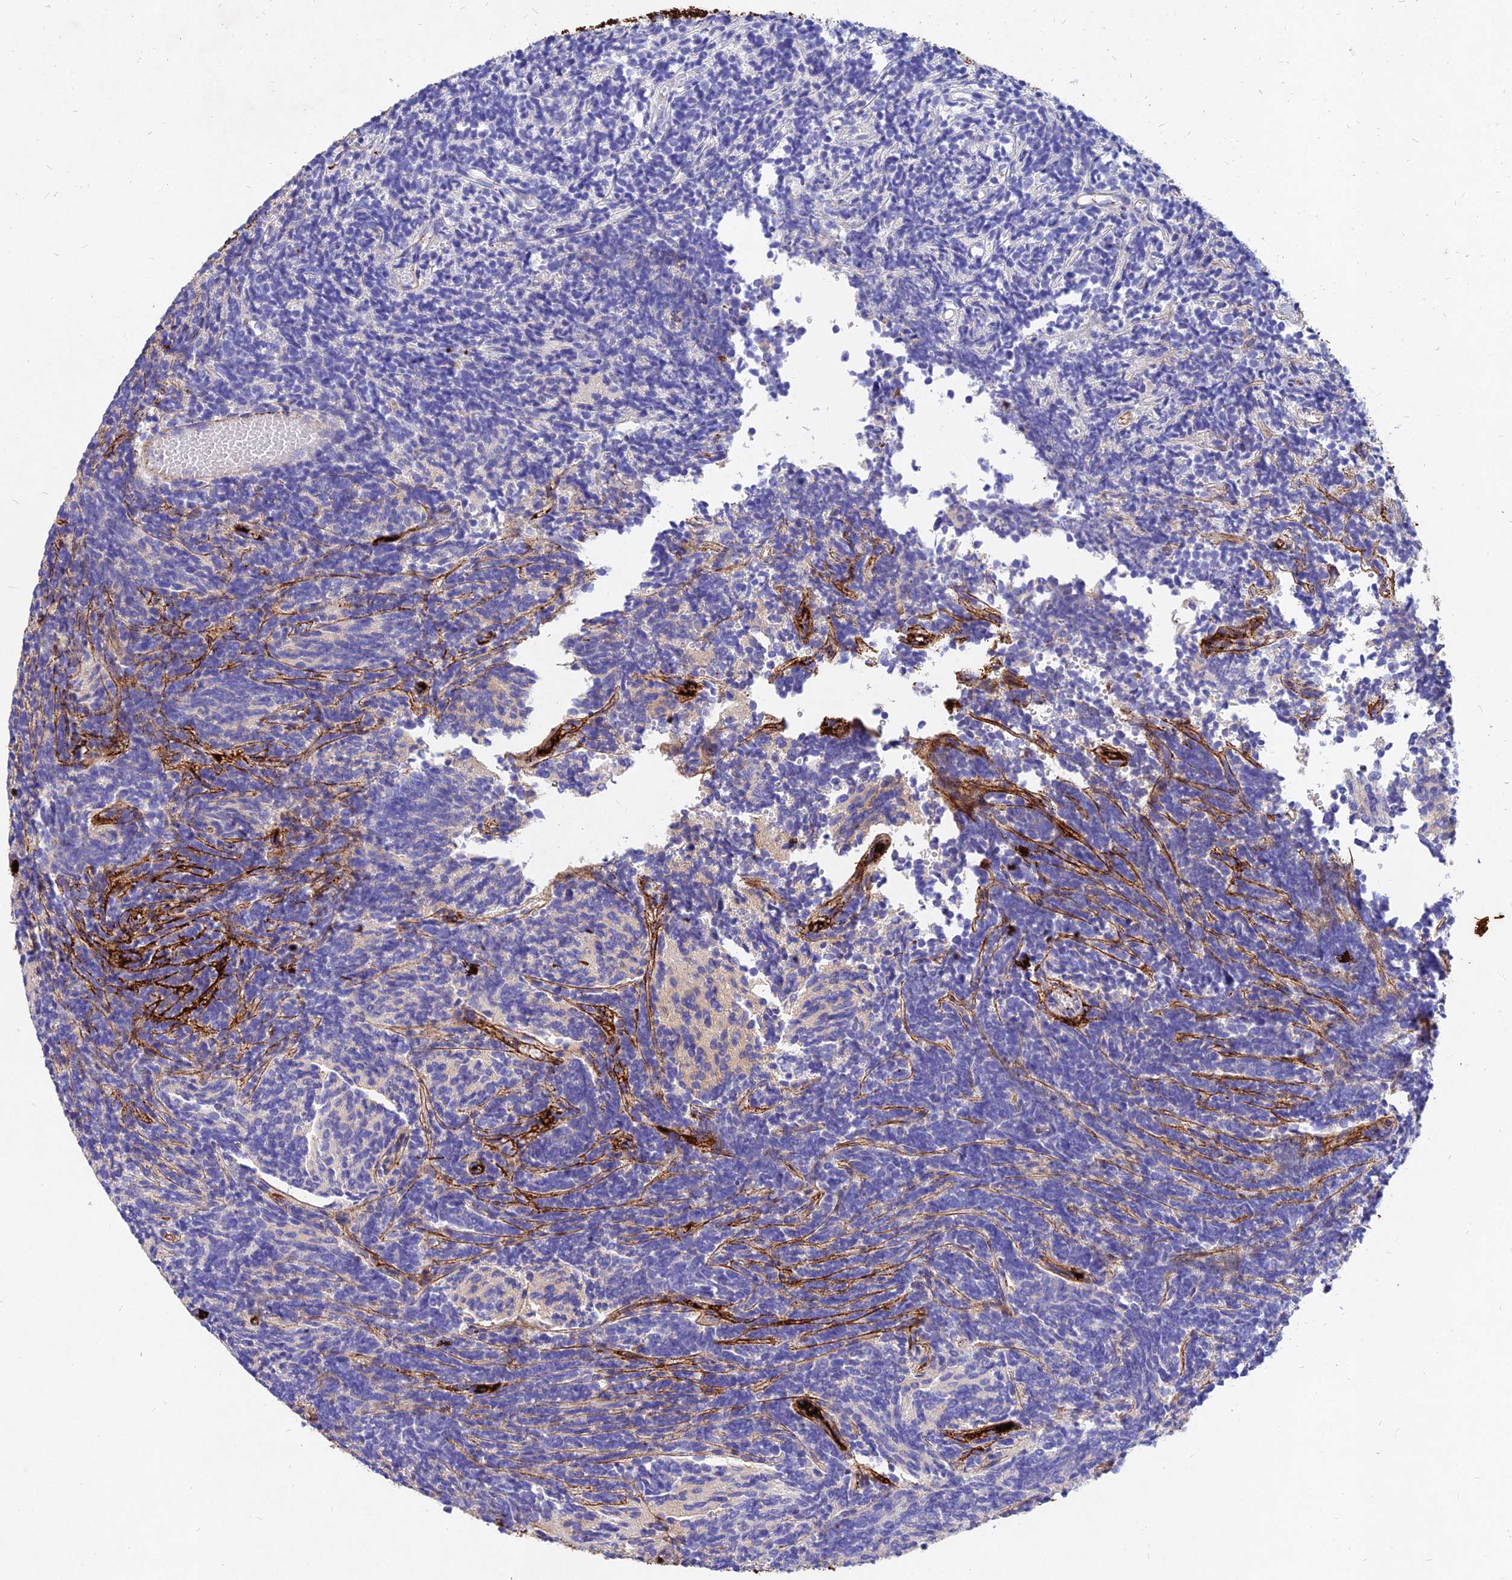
{"staining": {"intensity": "negative", "quantity": "none", "location": "none"}, "tissue": "glioma", "cell_type": "Tumor cells", "image_type": "cancer", "snomed": [{"axis": "morphology", "description": "Glioma, malignant, Low grade"}, {"axis": "topography", "description": "Brain"}], "caption": "Histopathology image shows no protein expression in tumor cells of glioma tissue. (Brightfield microscopy of DAB immunohistochemistry at high magnification).", "gene": "MROH1", "patient": {"sex": "female", "age": 1}}